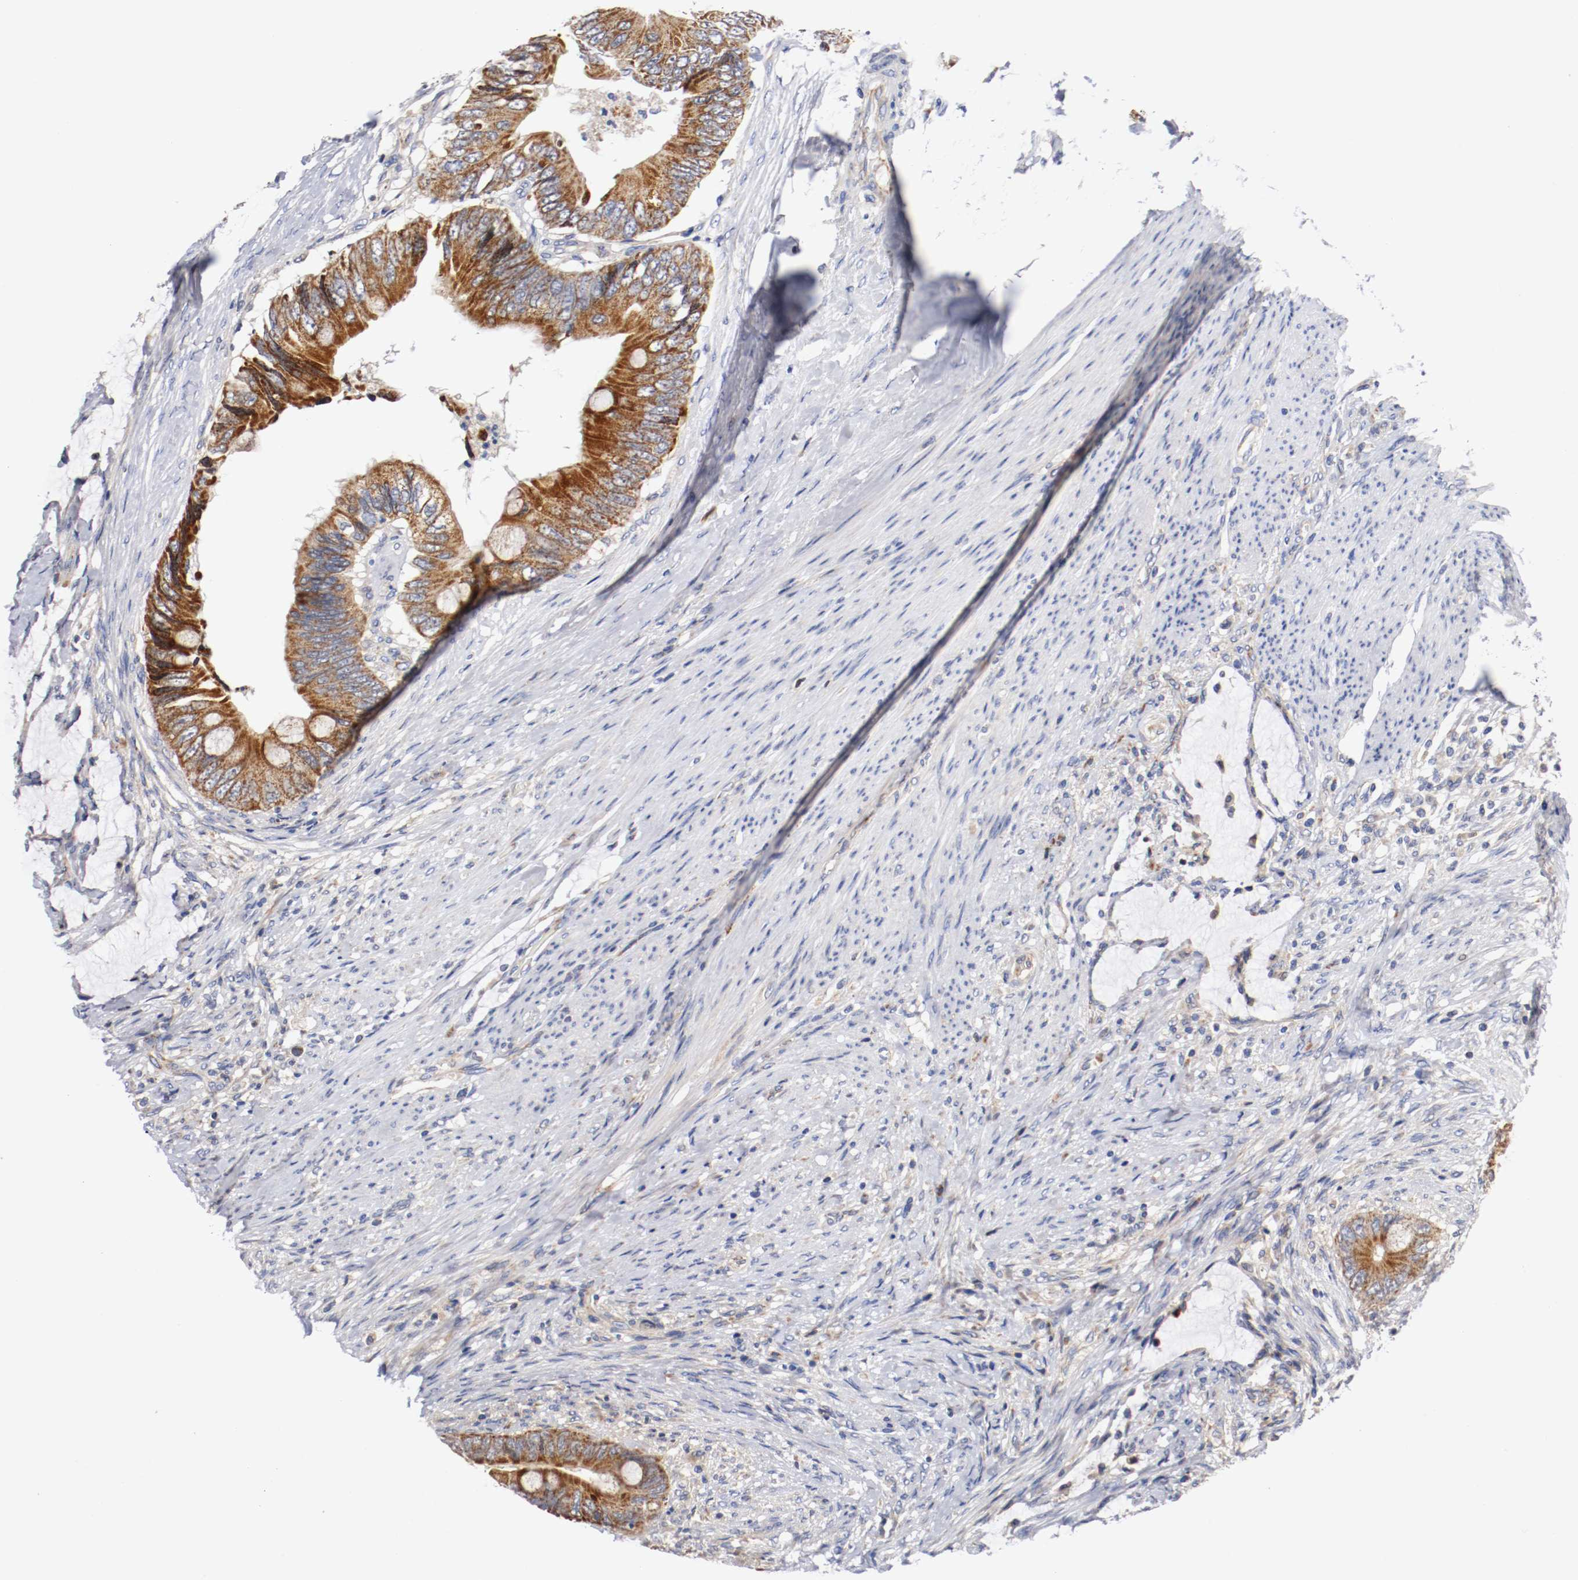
{"staining": {"intensity": "strong", "quantity": ">75%", "location": "cytoplasmic/membranous"}, "tissue": "colorectal cancer", "cell_type": "Tumor cells", "image_type": "cancer", "snomed": [{"axis": "morphology", "description": "Adenocarcinoma, NOS"}, {"axis": "topography", "description": "Rectum"}], "caption": "Colorectal cancer (adenocarcinoma) stained with a brown dye reveals strong cytoplasmic/membranous positive staining in about >75% of tumor cells.", "gene": "PCSK6", "patient": {"sex": "female", "age": 77}}